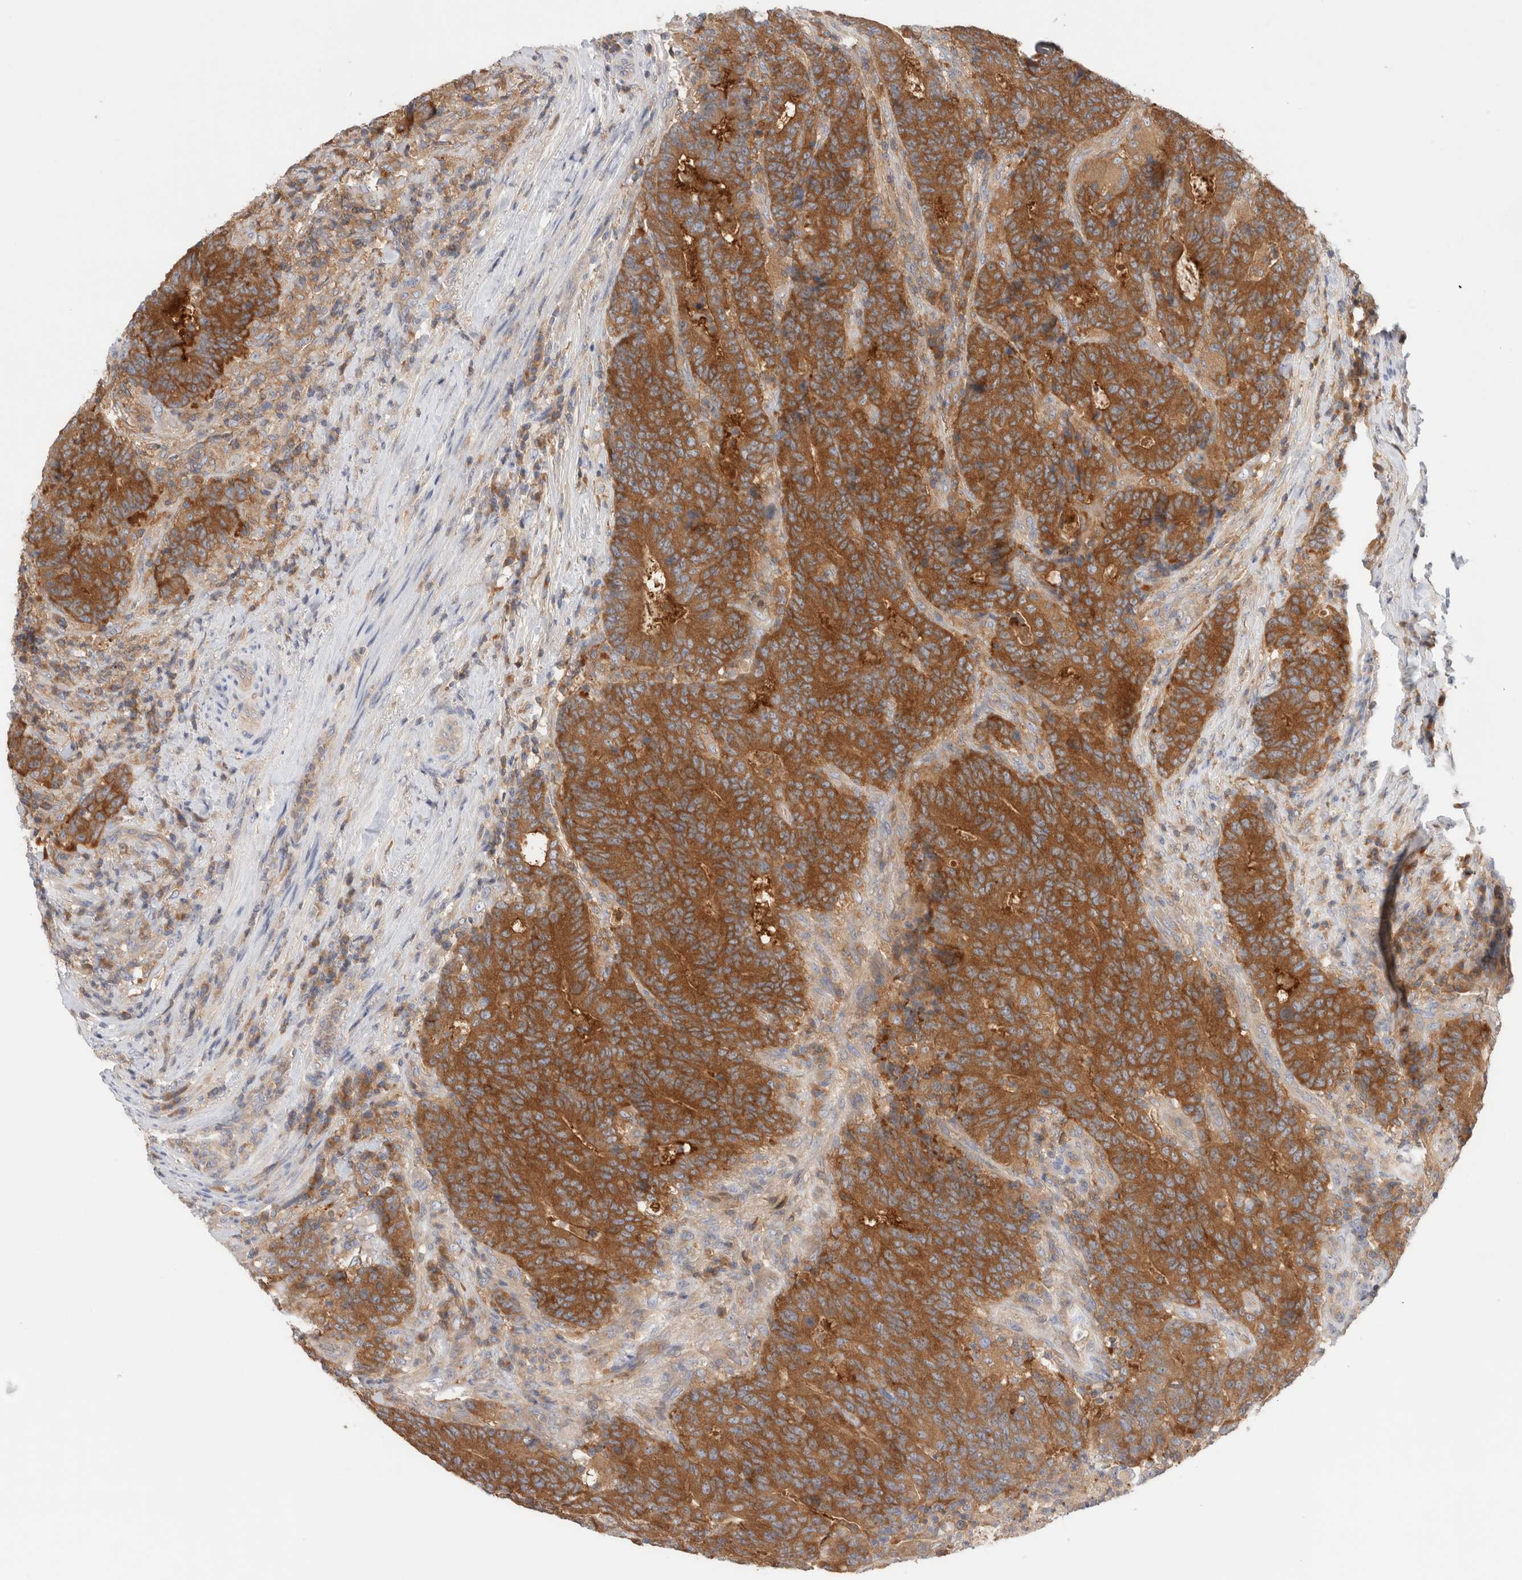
{"staining": {"intensity": "strong", "quantity": ">75%", "location": "cytoplasmic/membranous"}, "tissue": "colorectal cancer", "cell_type": "Tumor cells", "image_type": "cancer", "snomed": [{"axis": "morphology", "description": "Normal tissue, NOS"}, {"axis": "morphology", "description": "Adenocarcinoma, NOS"}, {"axis": "topography", "description": "Colon"}], "caption": "A micrograph of adenocarcinoma (colorectal) stained for a protein shows strong cytoplasmic/membranous brown staining in tumor cells.", "gene": "KLHL14", "patient": {"sex": "female", "age": 75}}